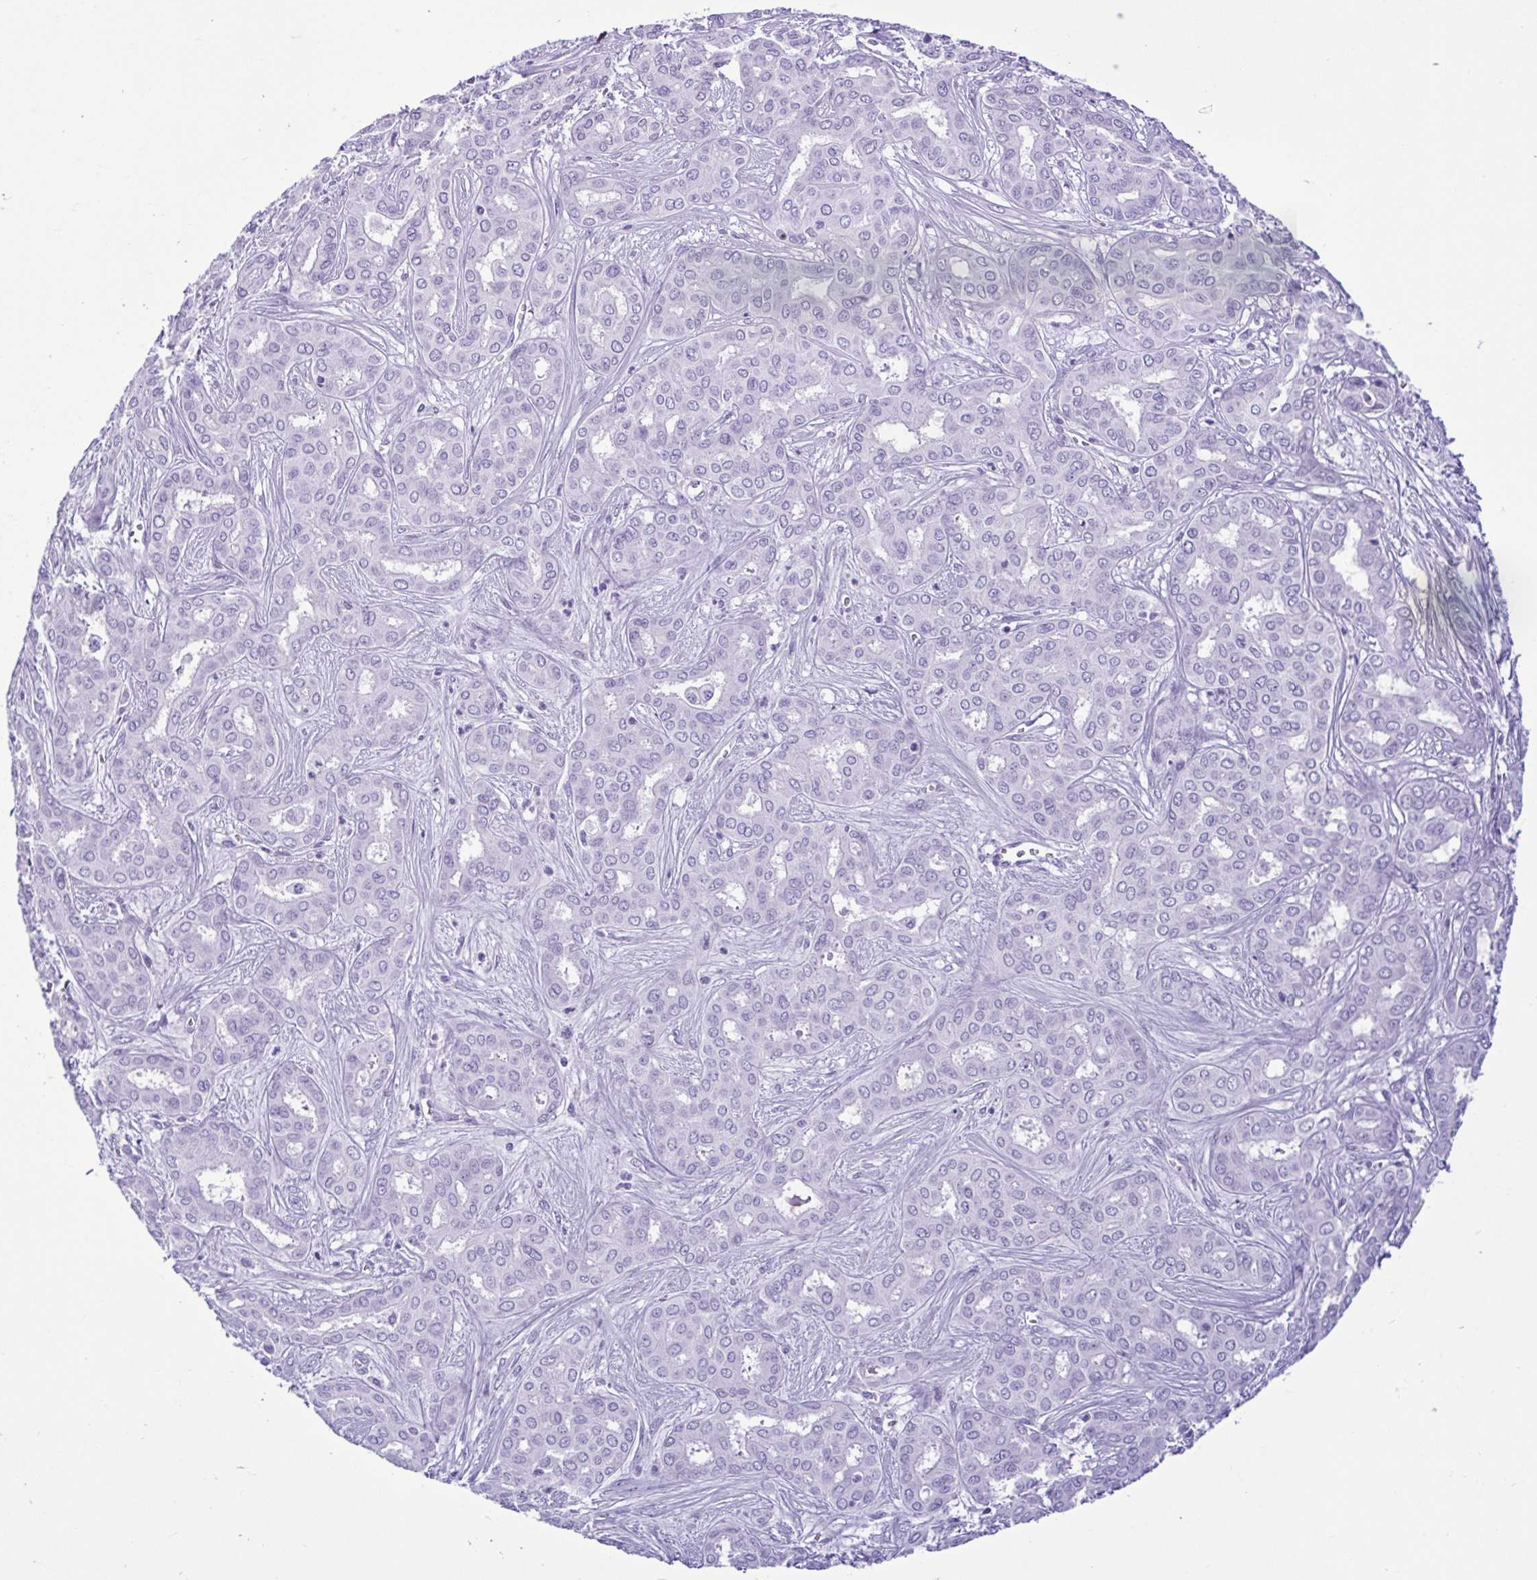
{"staining": {"intensity": "negative", "quantity": "none", "location": "none"}, "tissue": "liver cancer", "cell_type": "Tumor cells", "image_type": "cancer", "snomed": [{"axis": "morphology", "description": "Cholangiocarcinoma"}, {"axis": "topography", "description": "Liver"}], "caption": "There is no significant positivity in tumor cells of liver cancer (cholangiocarcinoma).", "gene": "SPATA16", "patient": {"sex": "female", "age": 64}}